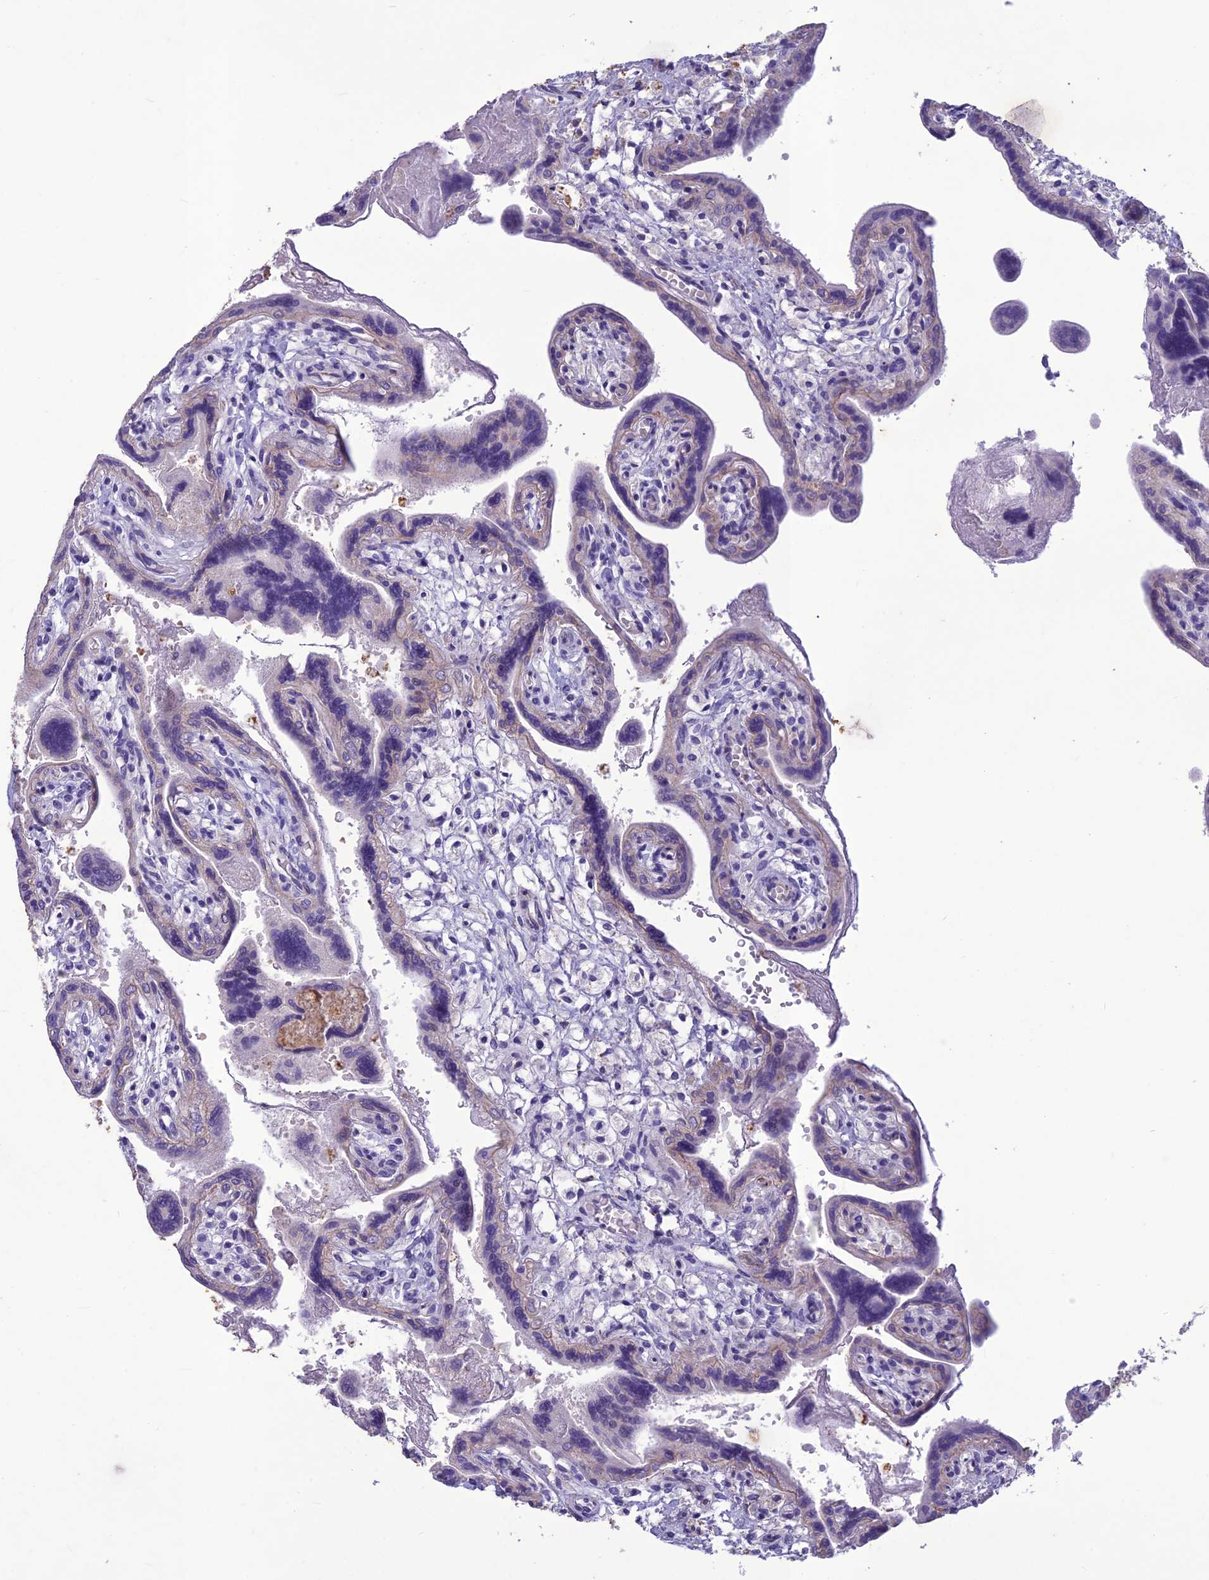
{"staining": {"intensity": "negative", "quantity": "none", "location": "none"}, "tissue": "placenta", "cell_type": "Trophoblastic cells", "image_type": "normal", "snomed": [{"axis": "morphology", "description": "Normal tissue, NOS"}, {"axis": "topography", "description": "Placenta"}], "caption": "An immunohistochemistry (IHC) histopathology image of unremarkable placenta is shown. There is no staining in trophoblastic cells of placenta. (Immunohistochemistry, brightfield microscopy, high magnification).", "gene": "IFT172", "patient": {"sex": "female", "age": 37}}